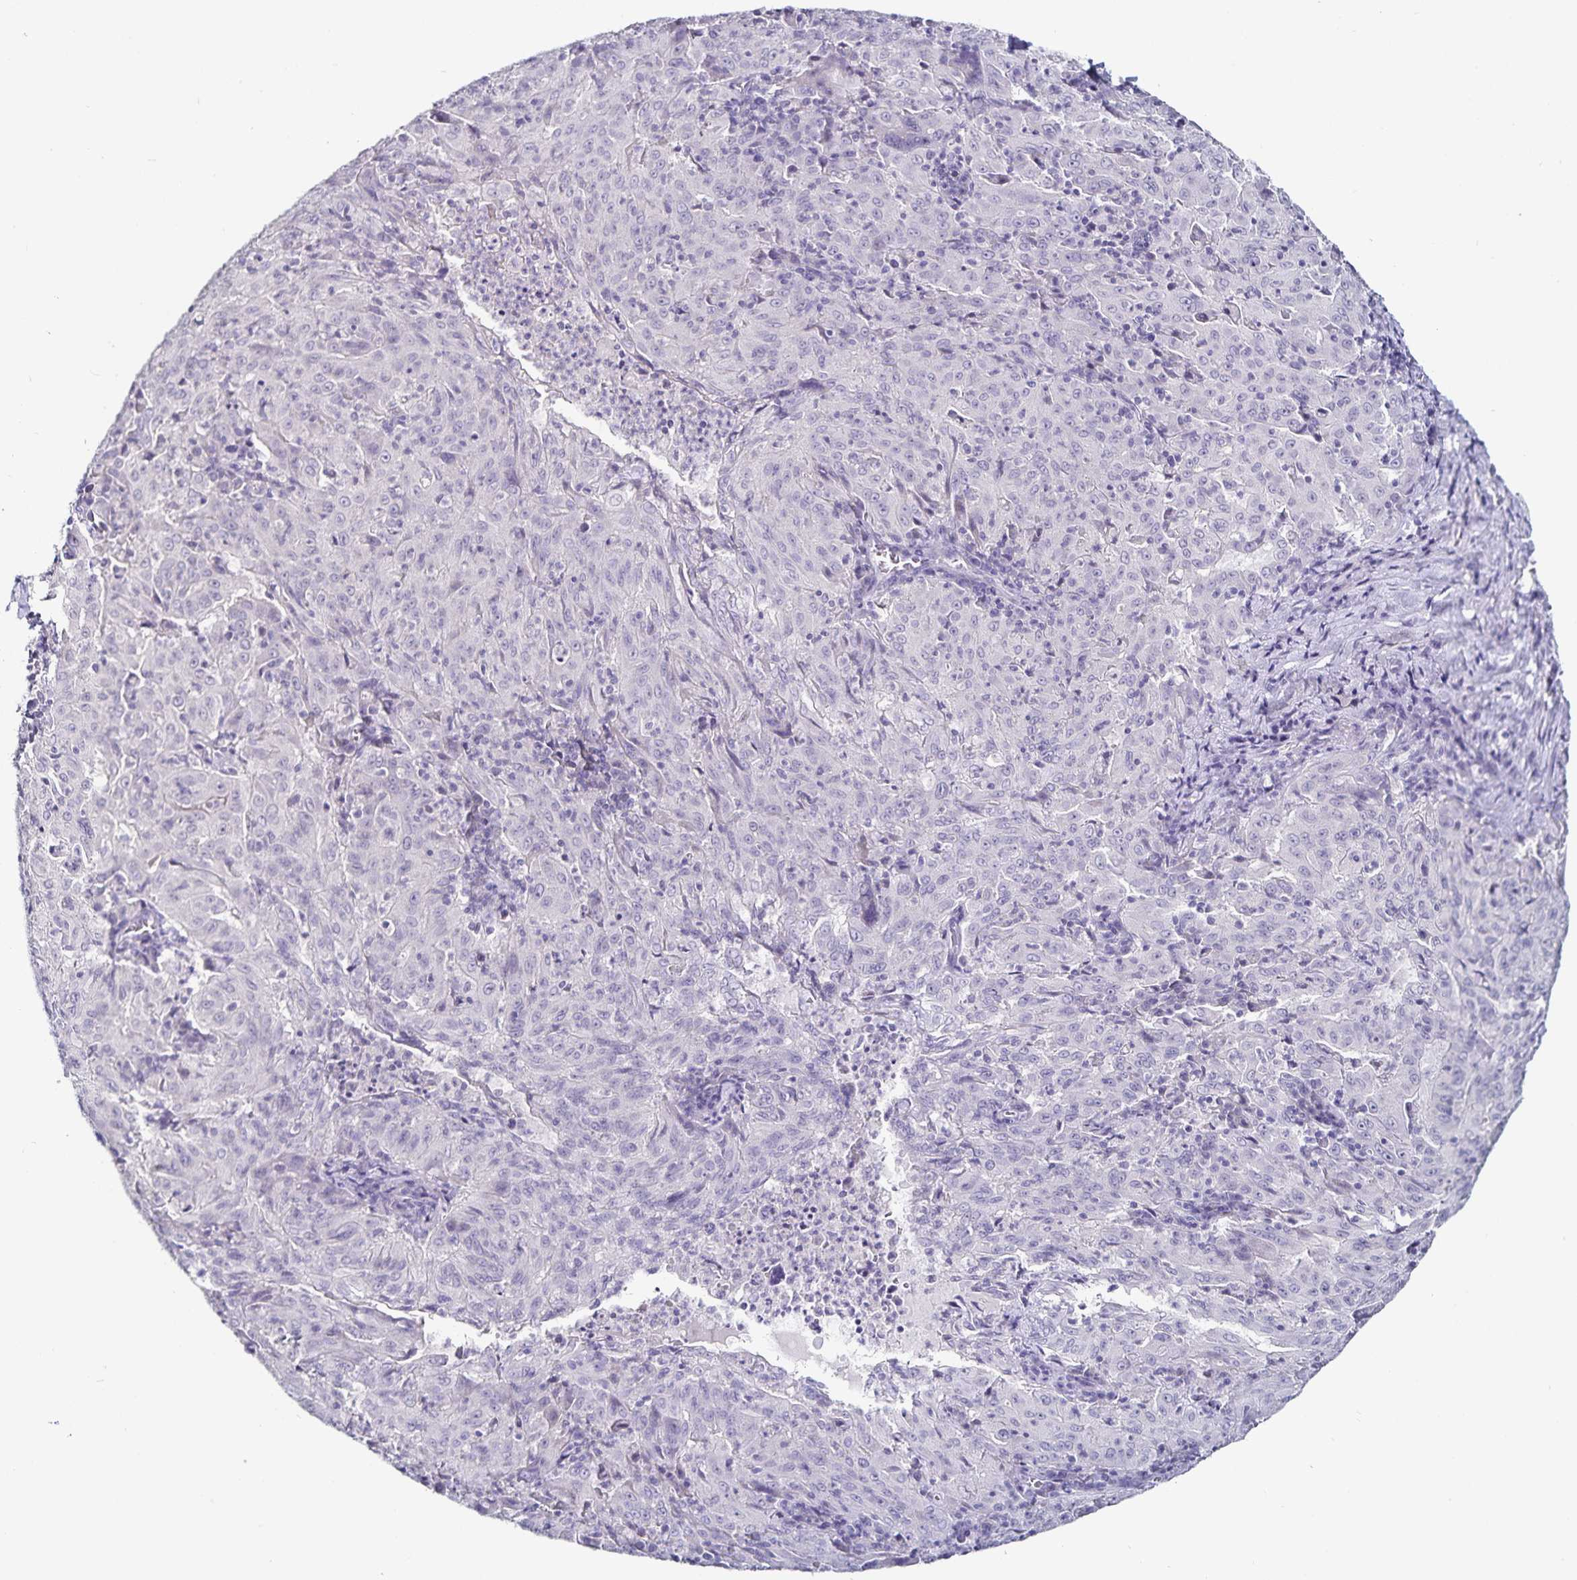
{"staining": {"intensity": "negative", "quantity": "none", "location": "none"}, "tissue": "pancreatic cancer", "cell_type": "Tumor cells", "image_type": "cancer", "snomed": [{"axis": "morphology", "description": "Adenocarcinoma, NOS"}, {"axis": "topography", "description": "Pancreas"}], "caption": "Immunohistochemistry of human pancreatic cancer demonstrates no positivity in tumor cells. The staining was performed using DAB to visualize the protein expression in brown, while the nuclei were stained in blue with hematoxylin (Magnification: 20x).", "gene": "TSPAN7", "patient": {"sex": "male", "age": 63}}